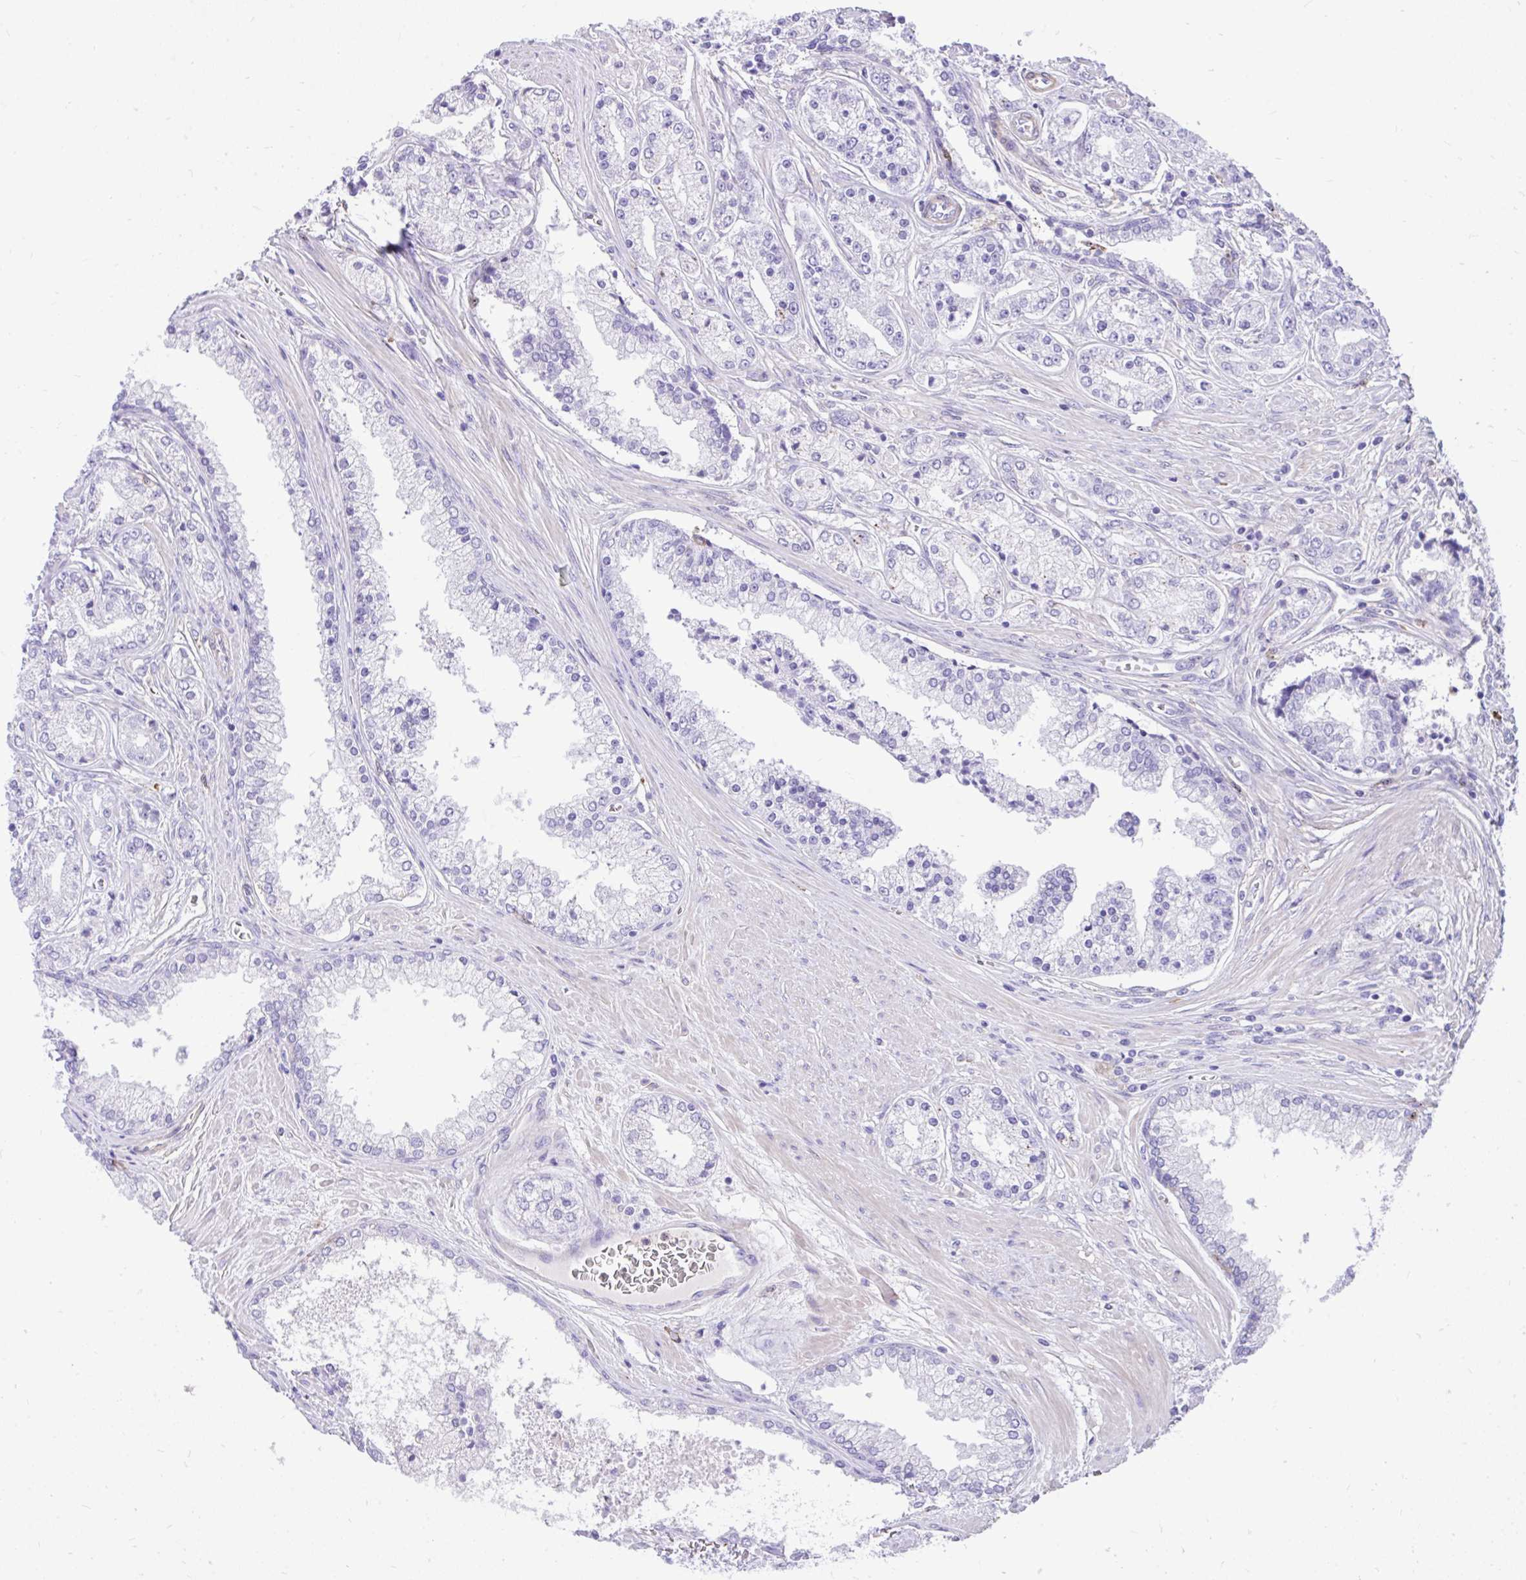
{"staining": {"intensity": "negative", "quantity": "none", "location": "none"}, "tissue": "prostate cancer", "cell_type": "Tumor cells", "image_type": "cancer", "snomed": [{"axis": "morphology", "description": "Adenocarcinoma, High grade"}, {"axis": "topography", "description": "Prostate"}], "caption": "IHC of prostate cancer (adenocarcinoma (high-grade)) displays no expression in tumor cells.", "gene": "TLR7", "patient": {"sex": "male", "age": 66}}